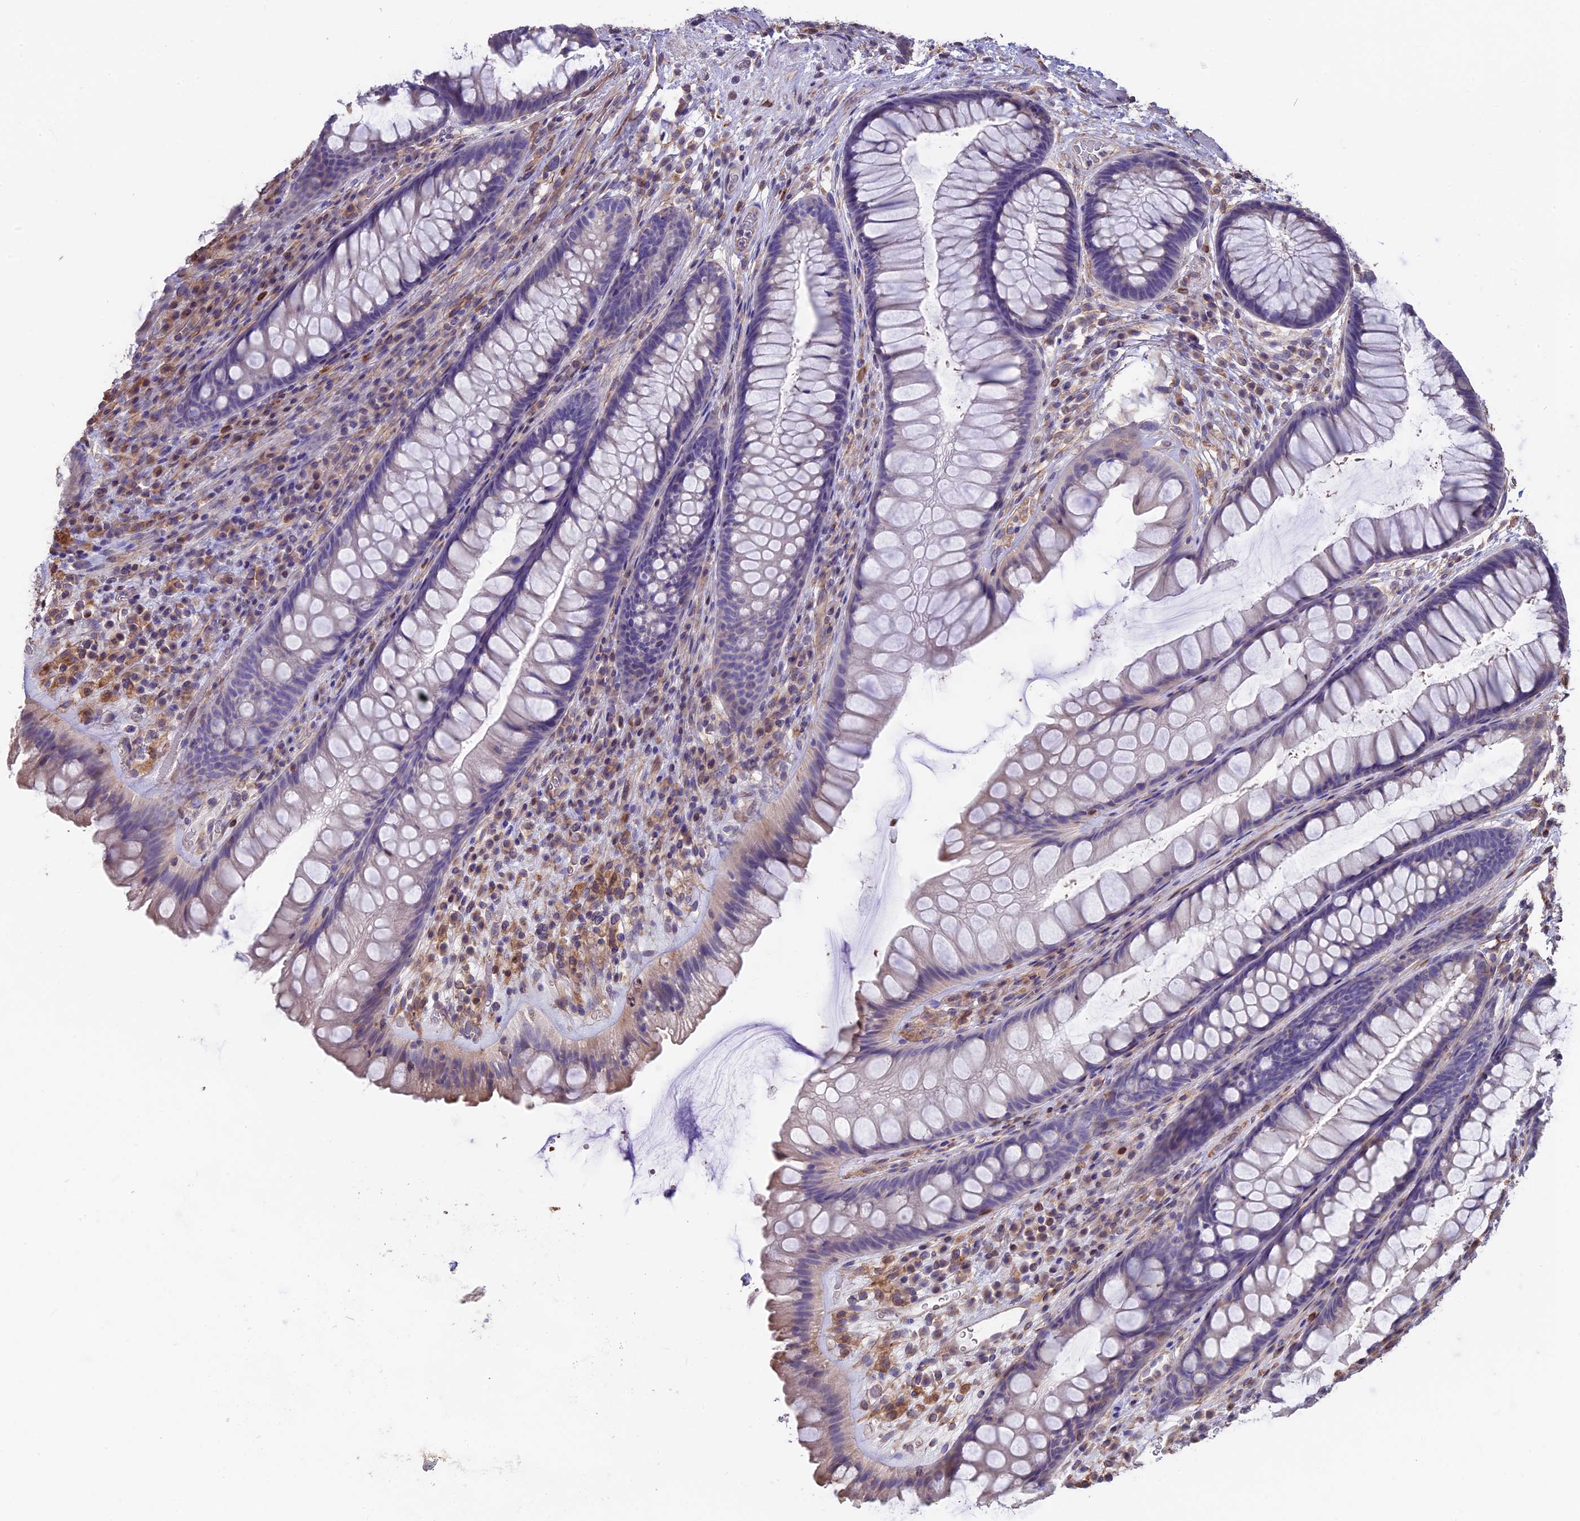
{"staining": {"intensity": "weak", "quantity": "<25%", "location": "cytoplasmic/membranous"}, "tissue": "rectum", "cell_type": "Glandular cells", "image_type": "normal", "snomed": [{"axis": "morphology", "description": "Normal tissue, NOS"}, {"axis": "topography", "description": "Rectum"}], "caption": "The immunohistochemistry (IHC) histopathology image has no significant staining in glandular cells of rectum. Nuclei are stained in blue.", "gene": "SEH1L", "patient": {"sex": "male", "age": 74}}